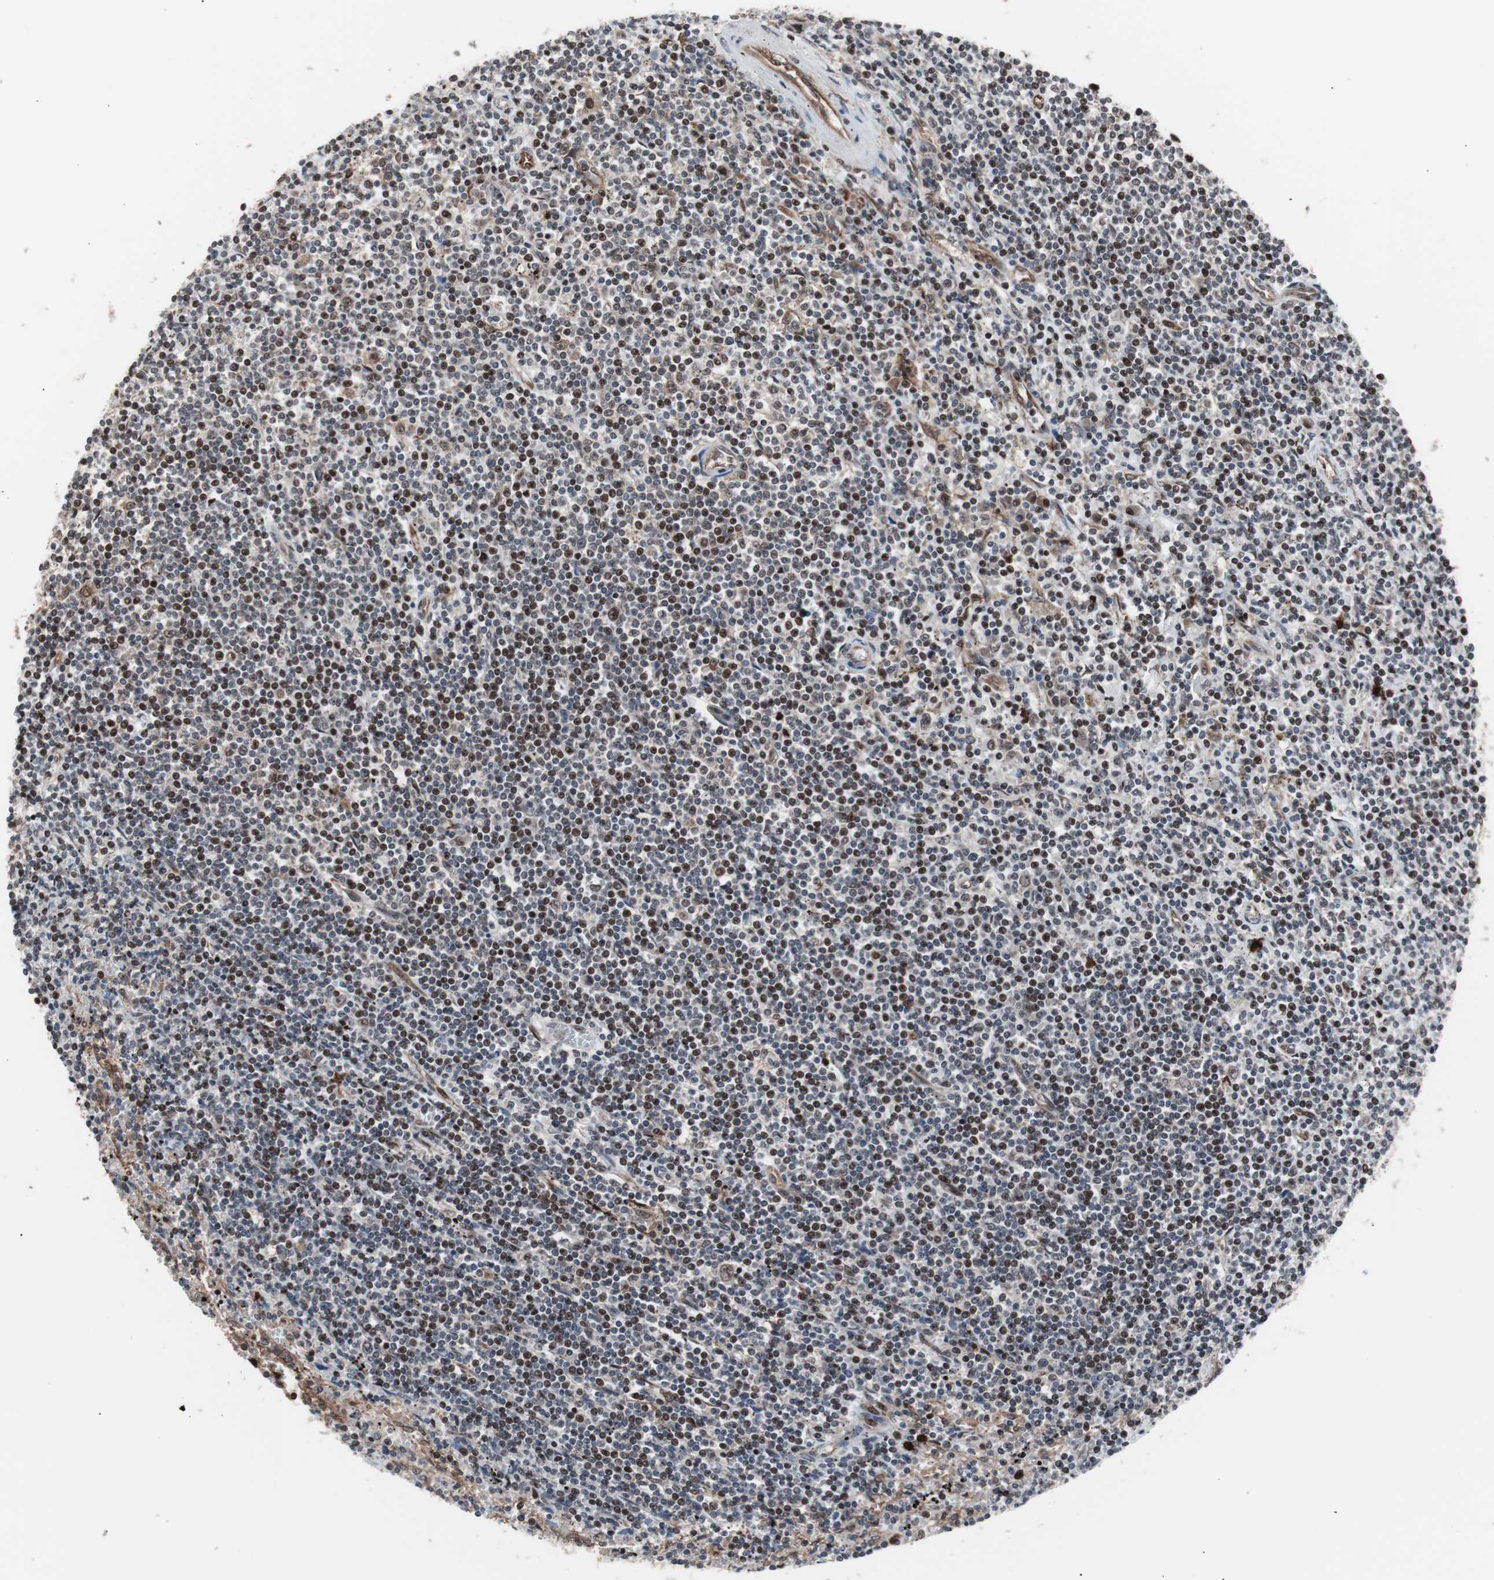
{"staining": {"intensity": "moderate", "quantity": "25%-75%", "location": "nuclear"}, "tissue": "lymphoma", "cell_type": "Tumor cells", "image_type": "cancer", "snomed": [{"axis": "morphology", "description": "Malignant lymphoma, non-Hodgkin's type, Low grade"}, {"axis": "topography", "description": "Spleen"}], "caption": "A high-resolution image shows immunohistochemistry staining of lymphoma, which reveals moderate nuclear positivity in approximately 25%-75% of tumor cells.", "gene": "POGZ", "patient": {"sex": "male", "age": 76}}